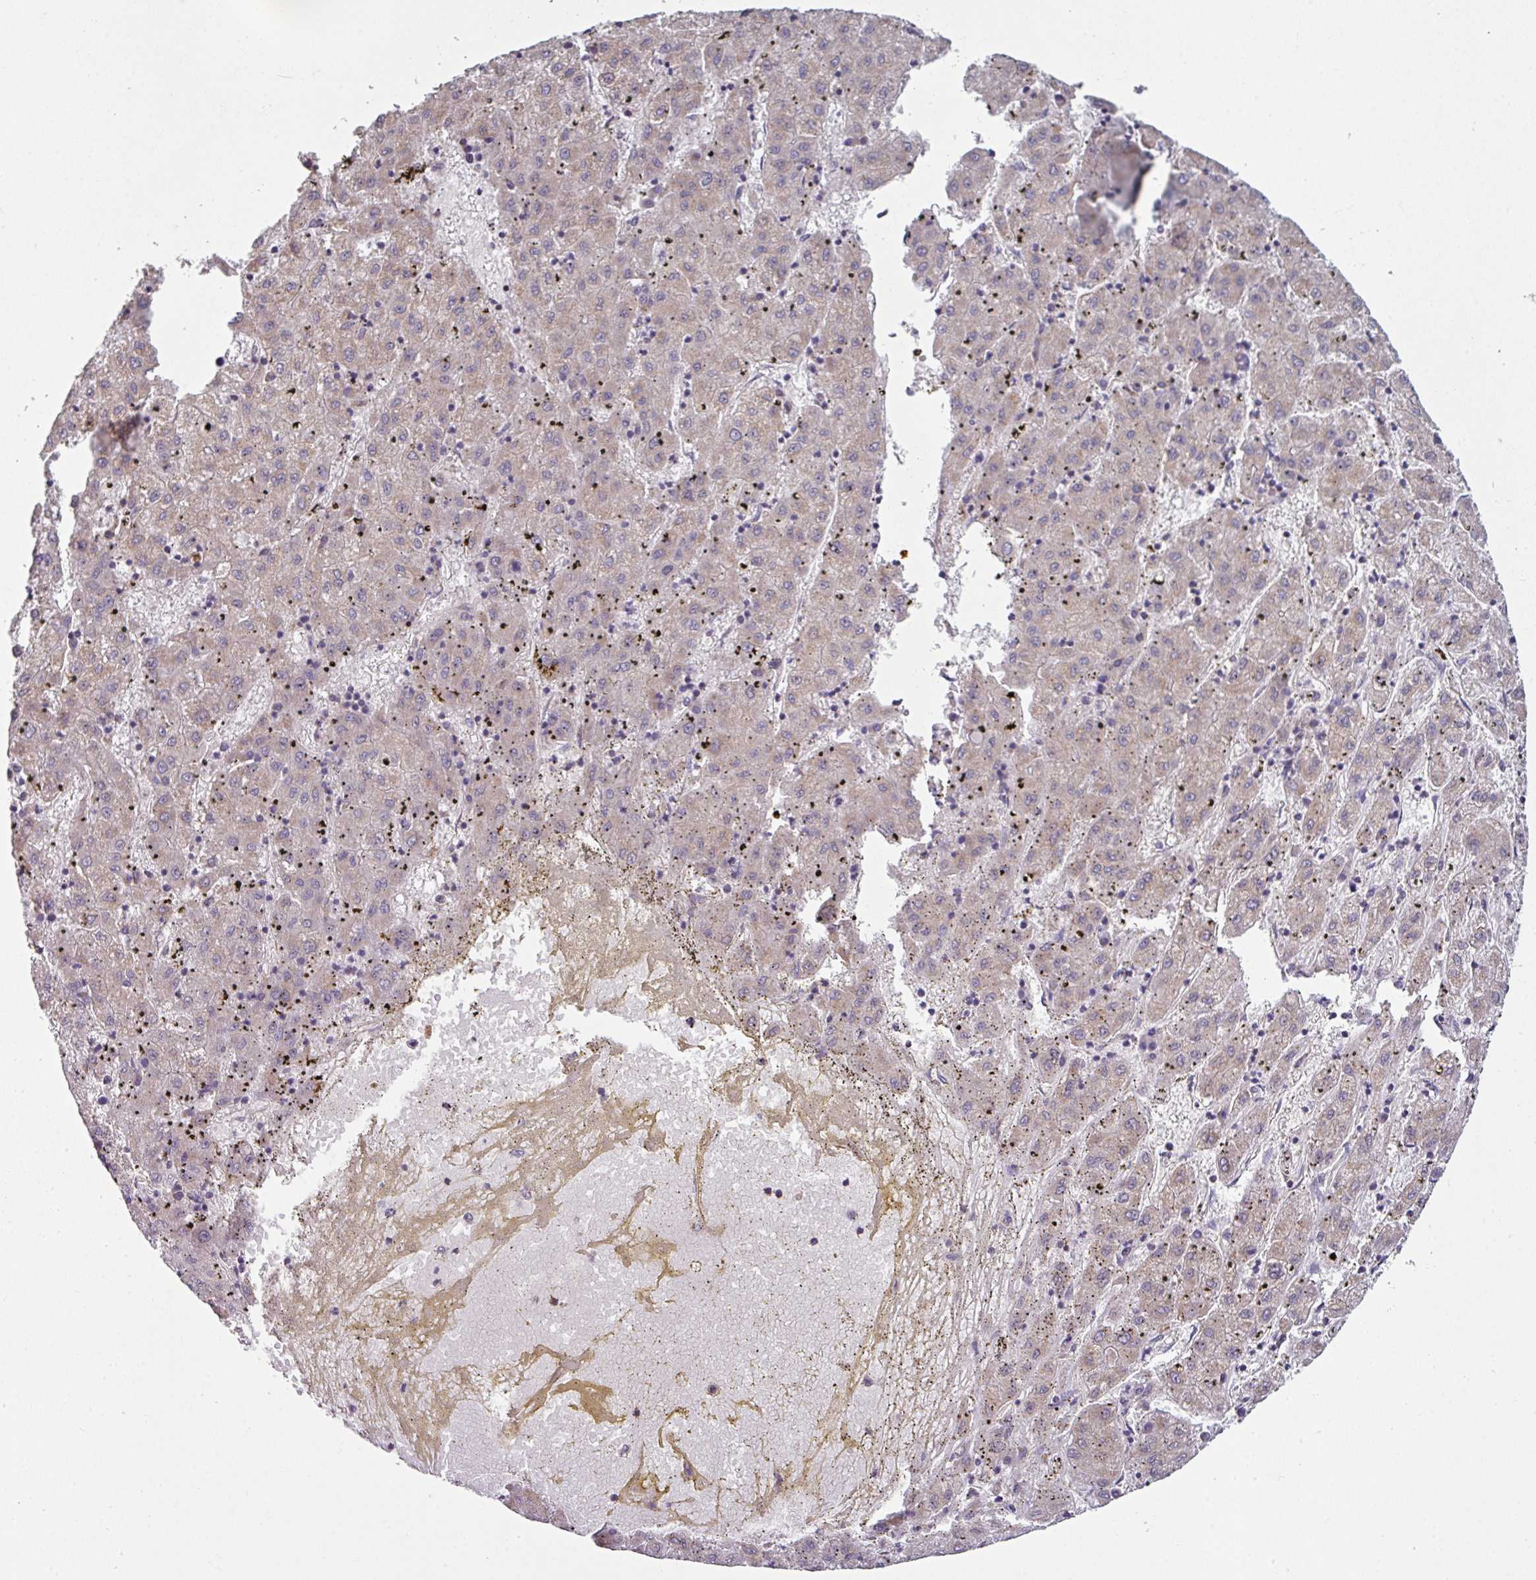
{"staining": {"intensity": "weak", "quantity": "25%-75%", "location": "cytoplasmic/membranous"}, "tissue": "liver cancer", "cell_type": "Tumor cells", "image_type": "cancer", "snomed": [{"axis": "morphology", "description": "Carcinoma, Hepatocellular, NOS"}, {"axis": "topography", "description": "Liver"}], "caption": "Immunohistochemical staining of human liver hepatocellular carcinoma reveals weak cytoplasmic/membranous protein staining in about 25%-75% of tumor cells.", "gene": "LRRC9", "patient": {"sex": "male", "age": 72}}